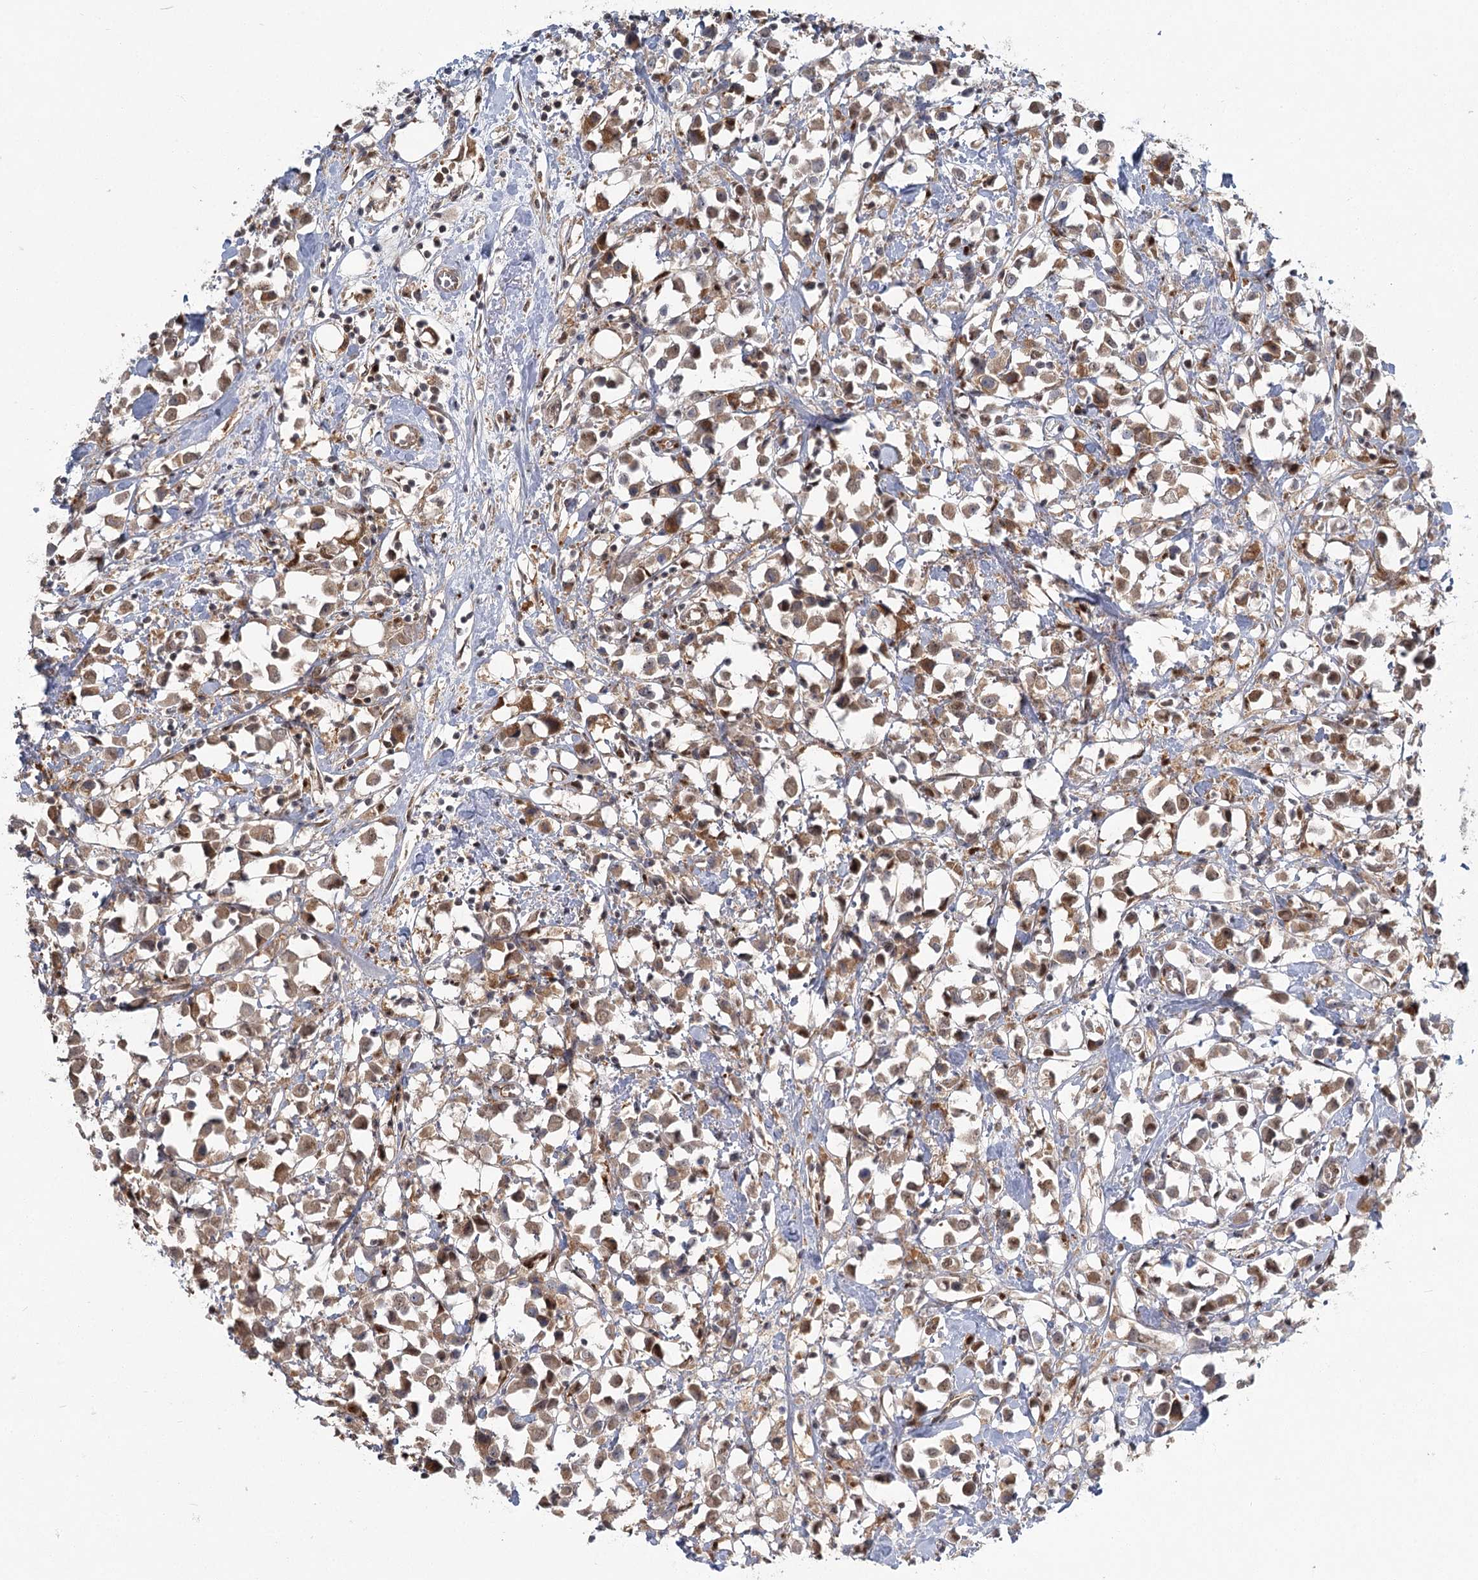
{"staining": {"intensity": "moderate", "quantity": ">75%", "location": "cytoplasmic/membranous,nuclear"}, "tissue": "breast cancer", "cell_type": "Tumor cells", "image_type": "cancer", "snomed": [{"axis": "morphology", "description": "Duct carcinoma"}, {"axis": "topography", "description": "Breast"}], "caption": "A brown stain highlights moderate cytoplasmic/membranous and nuclear positivity of a protein in breast infiltrating ductal carcinoma tumor cells.", "gene": "THNSL1", "patient": {"sex": "female", "age": 61}}